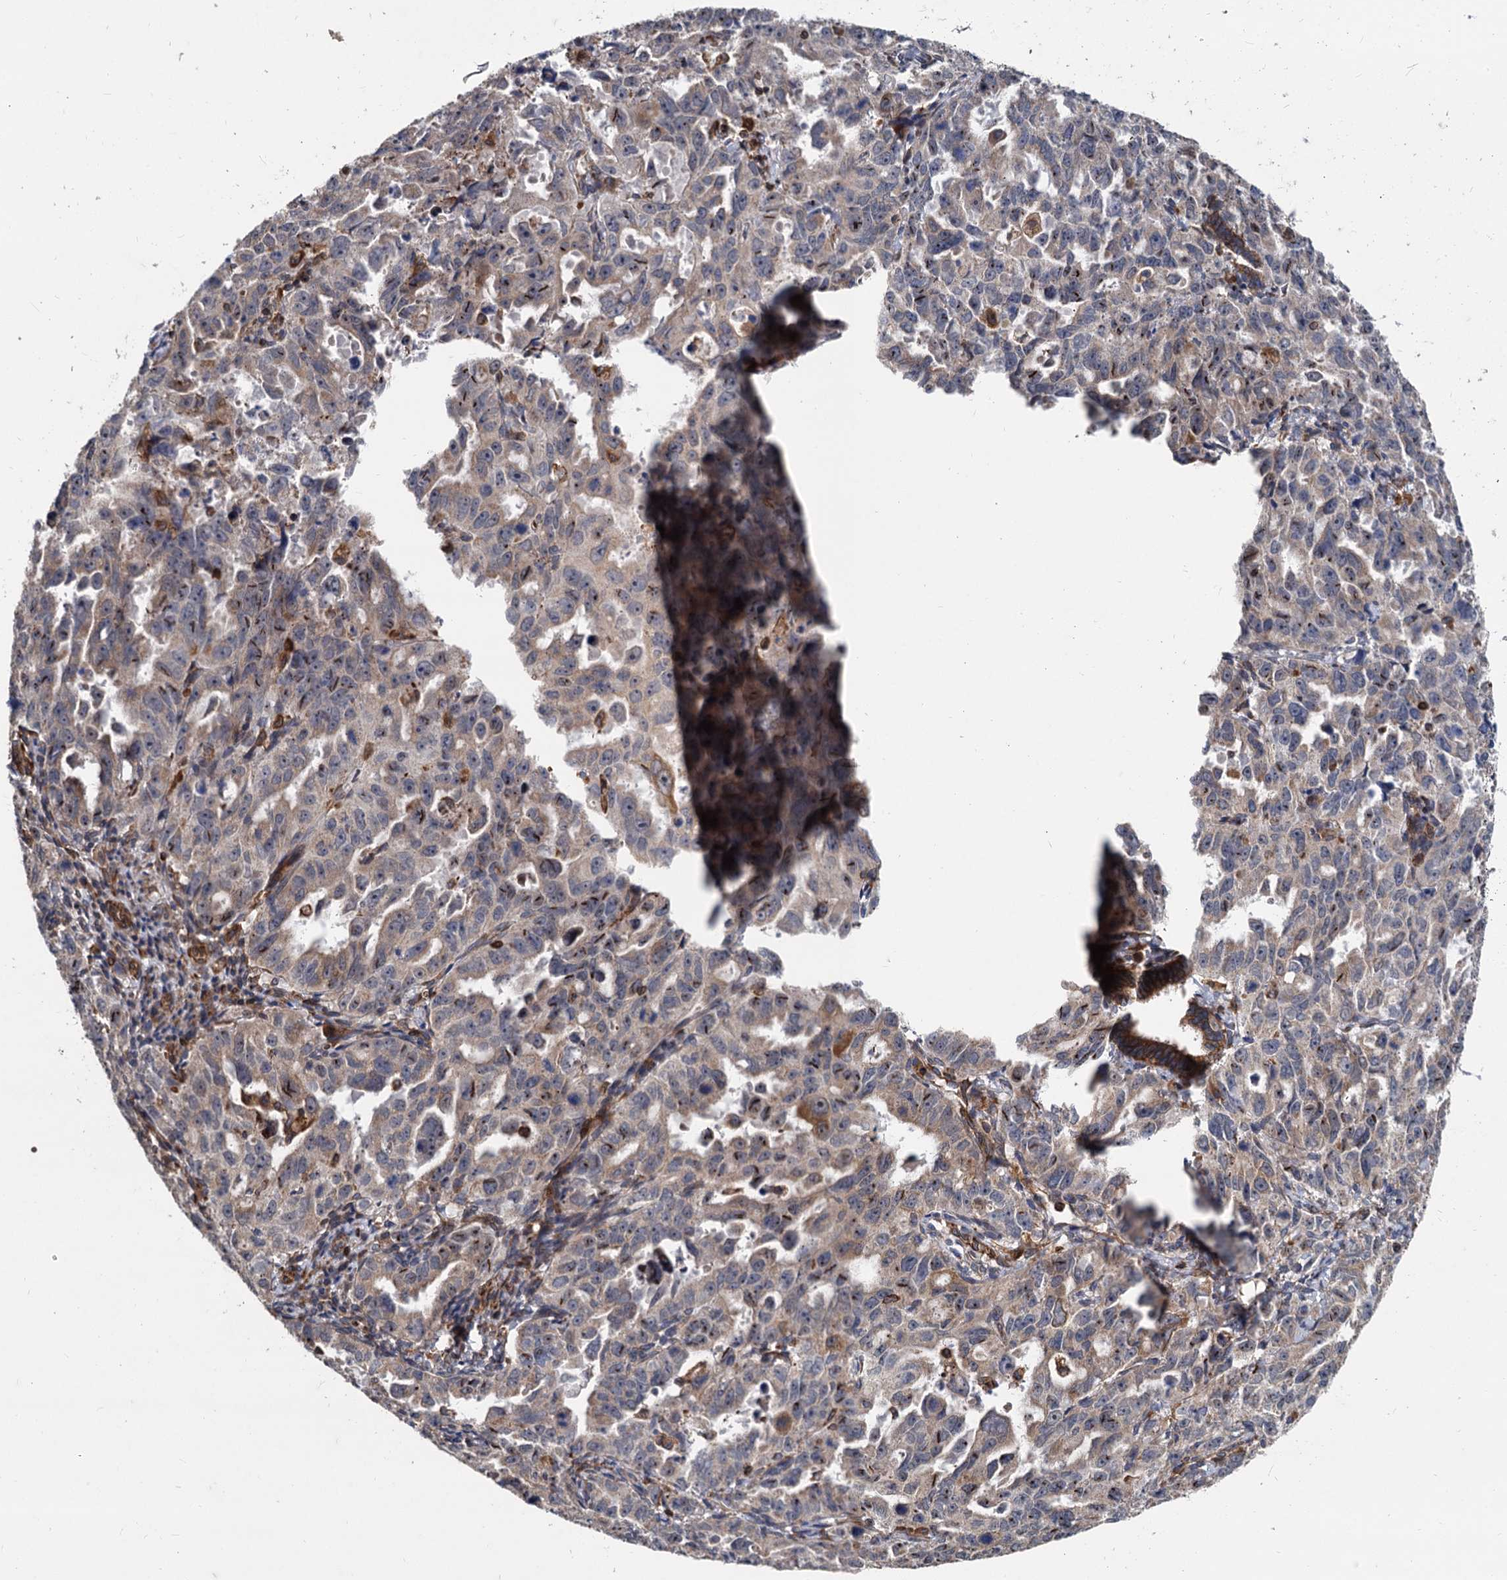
{"staining": {"intensity": "moderate", "quantity": "25%-75%", "location": "cytoplasmic/membranous,nuclear"}, "tissue": "endometrial cancer", "cell_type": "Tumor cells", "image_type": "cancer", "snomed": [{"axis": "morphology", "description": "Adenocarcinoma, NOS"}, {"axis": "topography", "description": "Endometrium"}], "caption": "Endometrial adenocarcinoma tissue demonstrates moderate cytoplasmic/membranous and nuclear staining in approximately 25%-75% of tumor cells, visualized by immunohistochemistry.", "gene": "STIM1", "patient": {"sex": "female", "age": 65}}